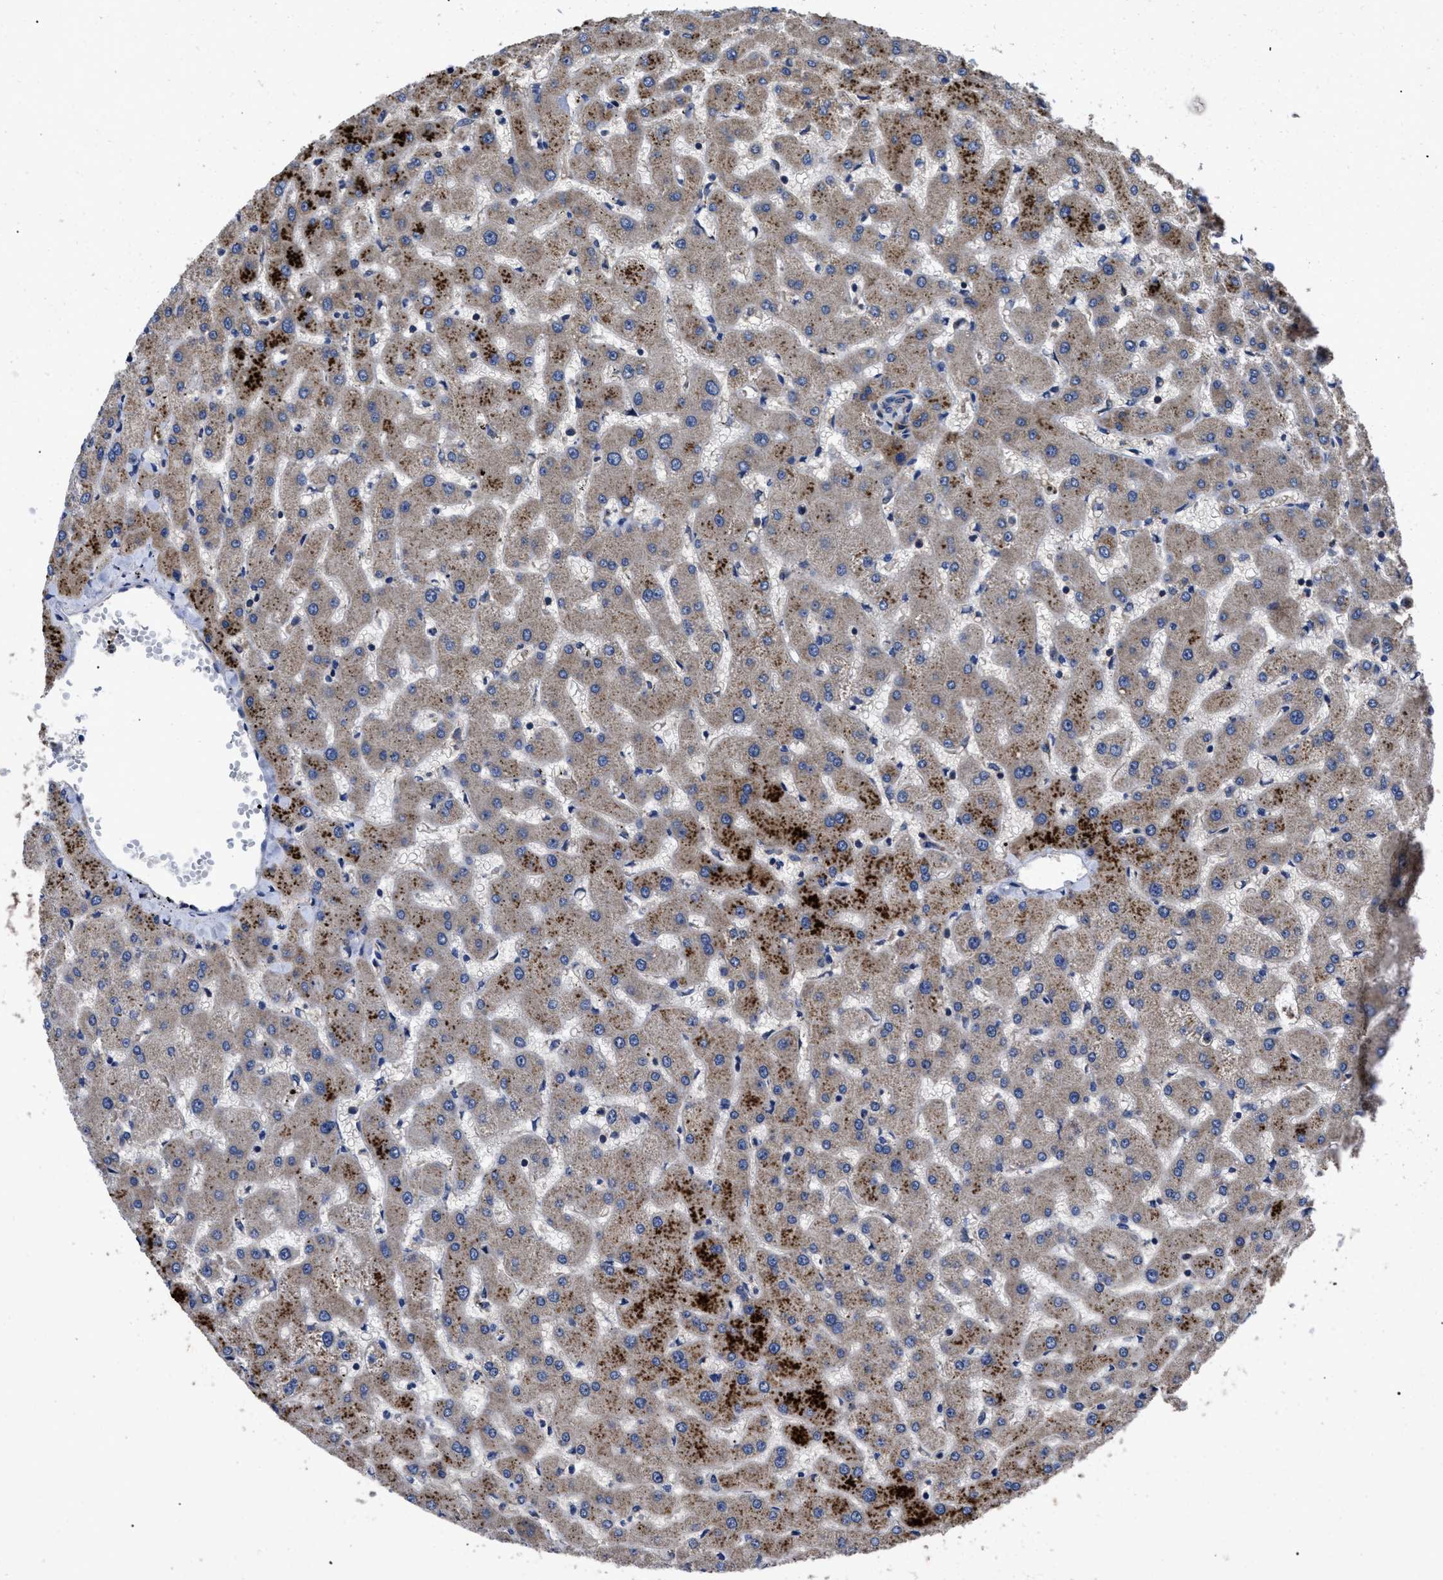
{"staining": {"intensity": "moderate", "quantity": ">75%", "location": "cytoplasmic/membranous"}, "tissue": "liver", "cell_type": "Cholangiocytes", "image_type": "normal", "snomed": [{"axis": "morphology", "description": "Normal tissue, NOS"}, {"axis": "topography", "description": "Liver"}], "caption": "This image shows immunohistochemistry (IHC) staining of normal liver, with medium moderate cytoplasmic/membranous staining in about >75% of cholangiocytes.", "gene": "LRRC3", "patient": {"sex": "female", "age": 63}}